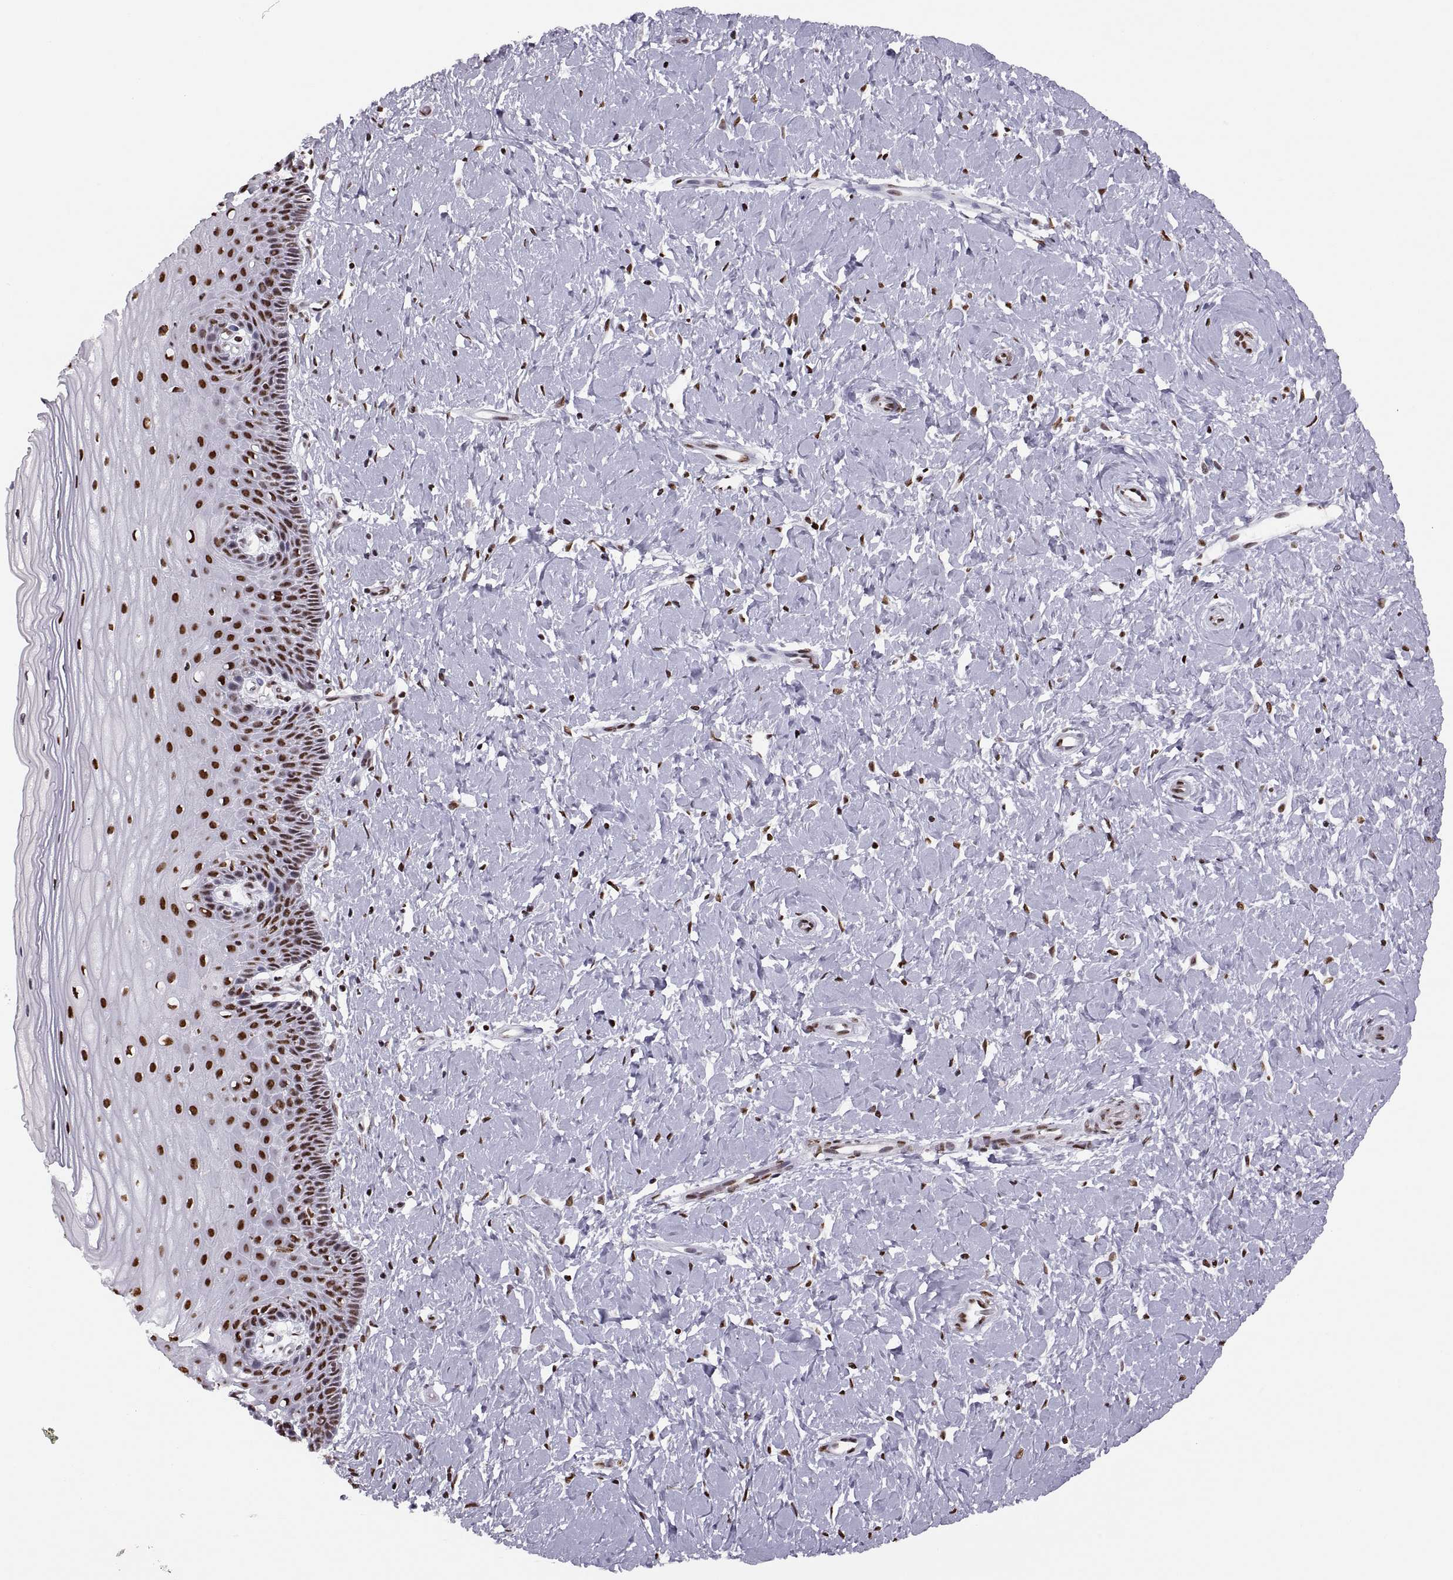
{"staining": {"intensity": "strong", "quantity": ">75%", "location": "nuclear"}, "tissue": "cervix", "cell_type": "Glandular cells", "image_type": "normal", "snomed": [{"axis": "morphology", "description": "Normal tissue, NOS"}, {"axis": "topography", "description": "Cervix"}], "caption": "Strong nuclear expression for a protein is appreciated in approximately >75% of glandular cells of normal cervix using immunohistochemistry.", "gene": "SNAI1", "patient": {"sex": "female", "age": 37}}